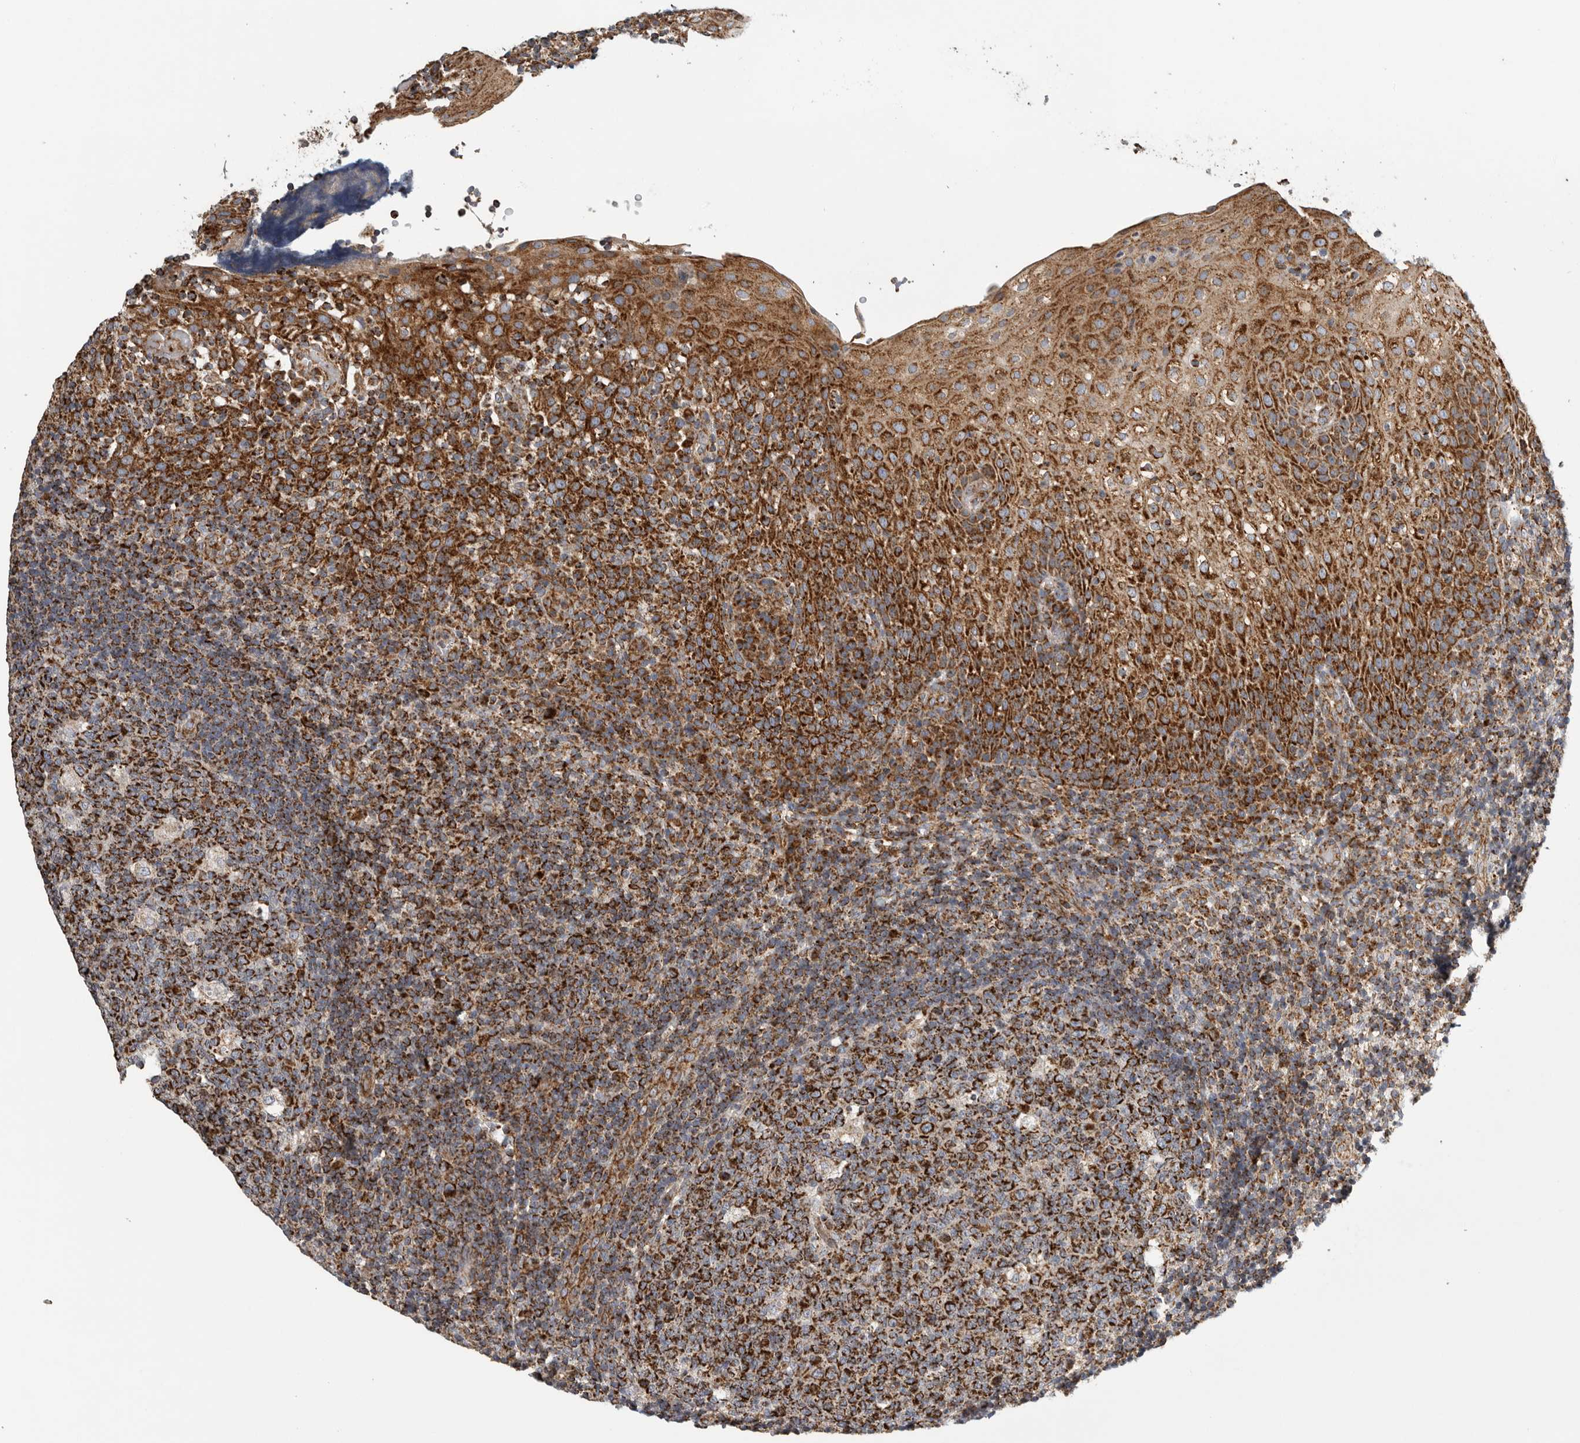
{"staining": {"intensity": "strong", "quantity": ">75%", "location": "cytoplasmic/membranous"}, "tissue": "tonsil", "cell_type": "Germinal center cells", "image_type": "normal", "snomed": [{"axis": "morphology", "description": "Normal tissue, NOS"}, {"axis": "topography", "description": "Tonsil"}], "caption": "Immunohistochemical staining of normal tonsil displays >75% levels of strong cytoplasmic/membranous protein staining in approximately >75% of germinal center cells. Ihc stains the protein of interest in brown and the nuclei are stained blue.", "gene": "FKBP8", "patient": {"sex": "female", "age": 19}}